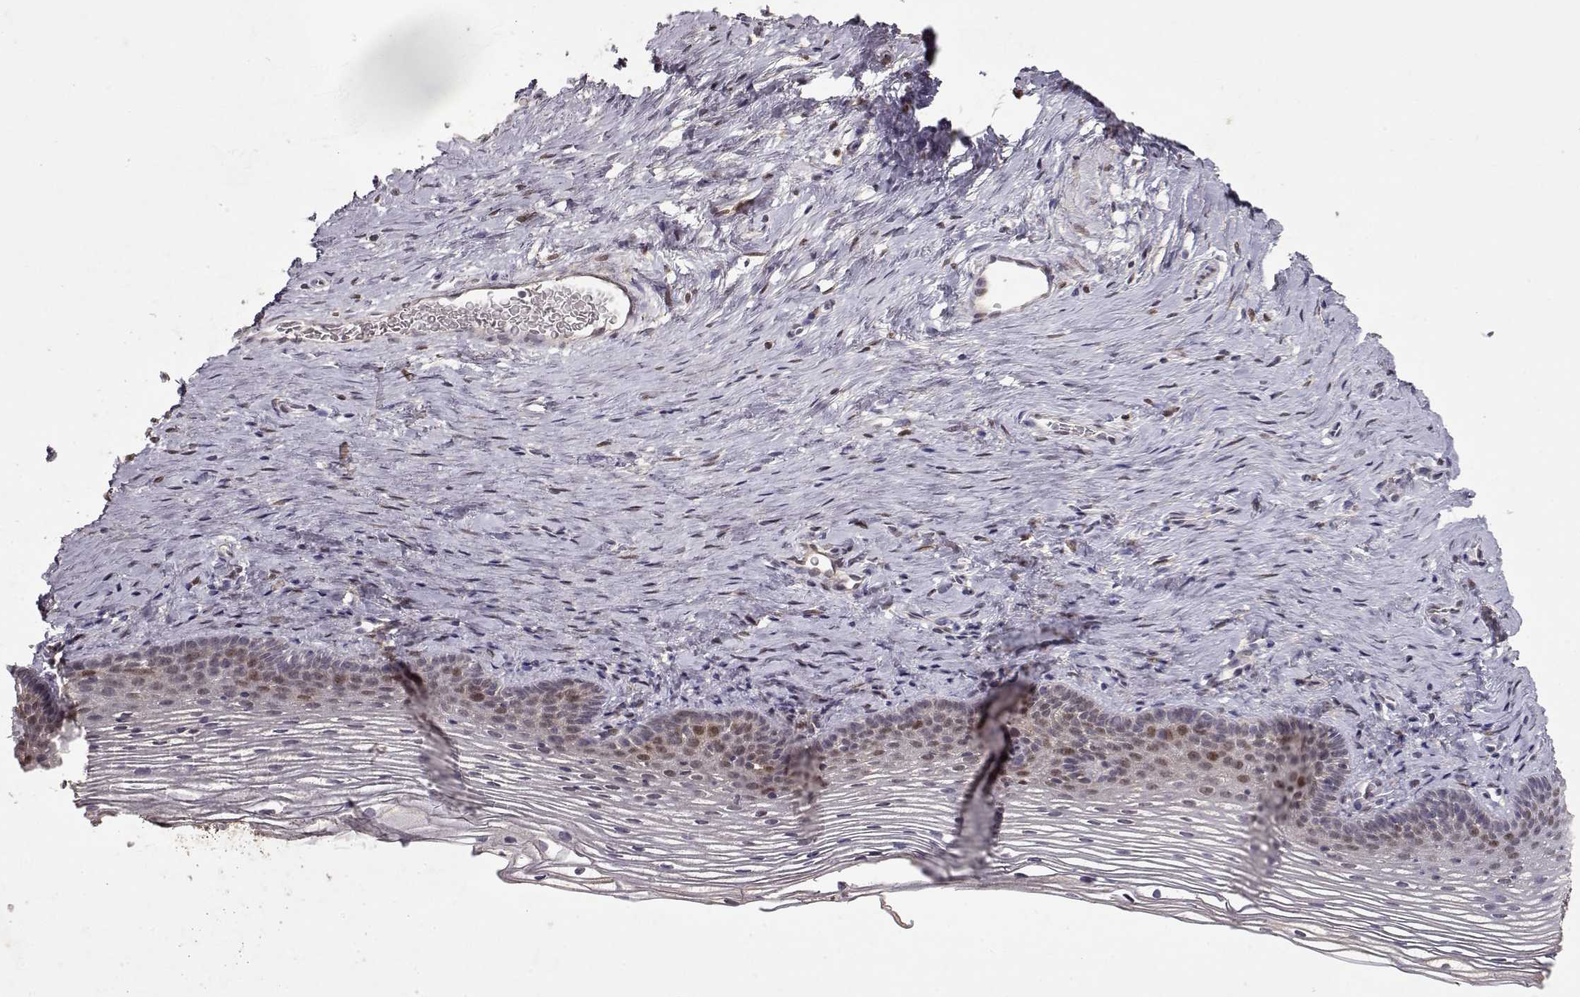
{"staining": {"intensity": "weak", "quantity": "25%-75%", "location": "cytoplasmic/membranous"}, "tissue": "cervix", "cell_type": "Glandular cells", "image_type": "normal", "snomed": [{"axis": "morphology", "description": "Normal tissue, NOS"}, {"axis": "topography", "description": "Cervix"}], "caption": "High-magnification brightfield microscopy of normal cervix stained with DAB (brown) and counterstained with hematoxylin (blue). glandular cells exhibit weak cytoplasmic/membranous positivity is appreciated in about25%-75% of cells.", "gene": "CDK4", "patient": {"sex": "female", "age": 39}}